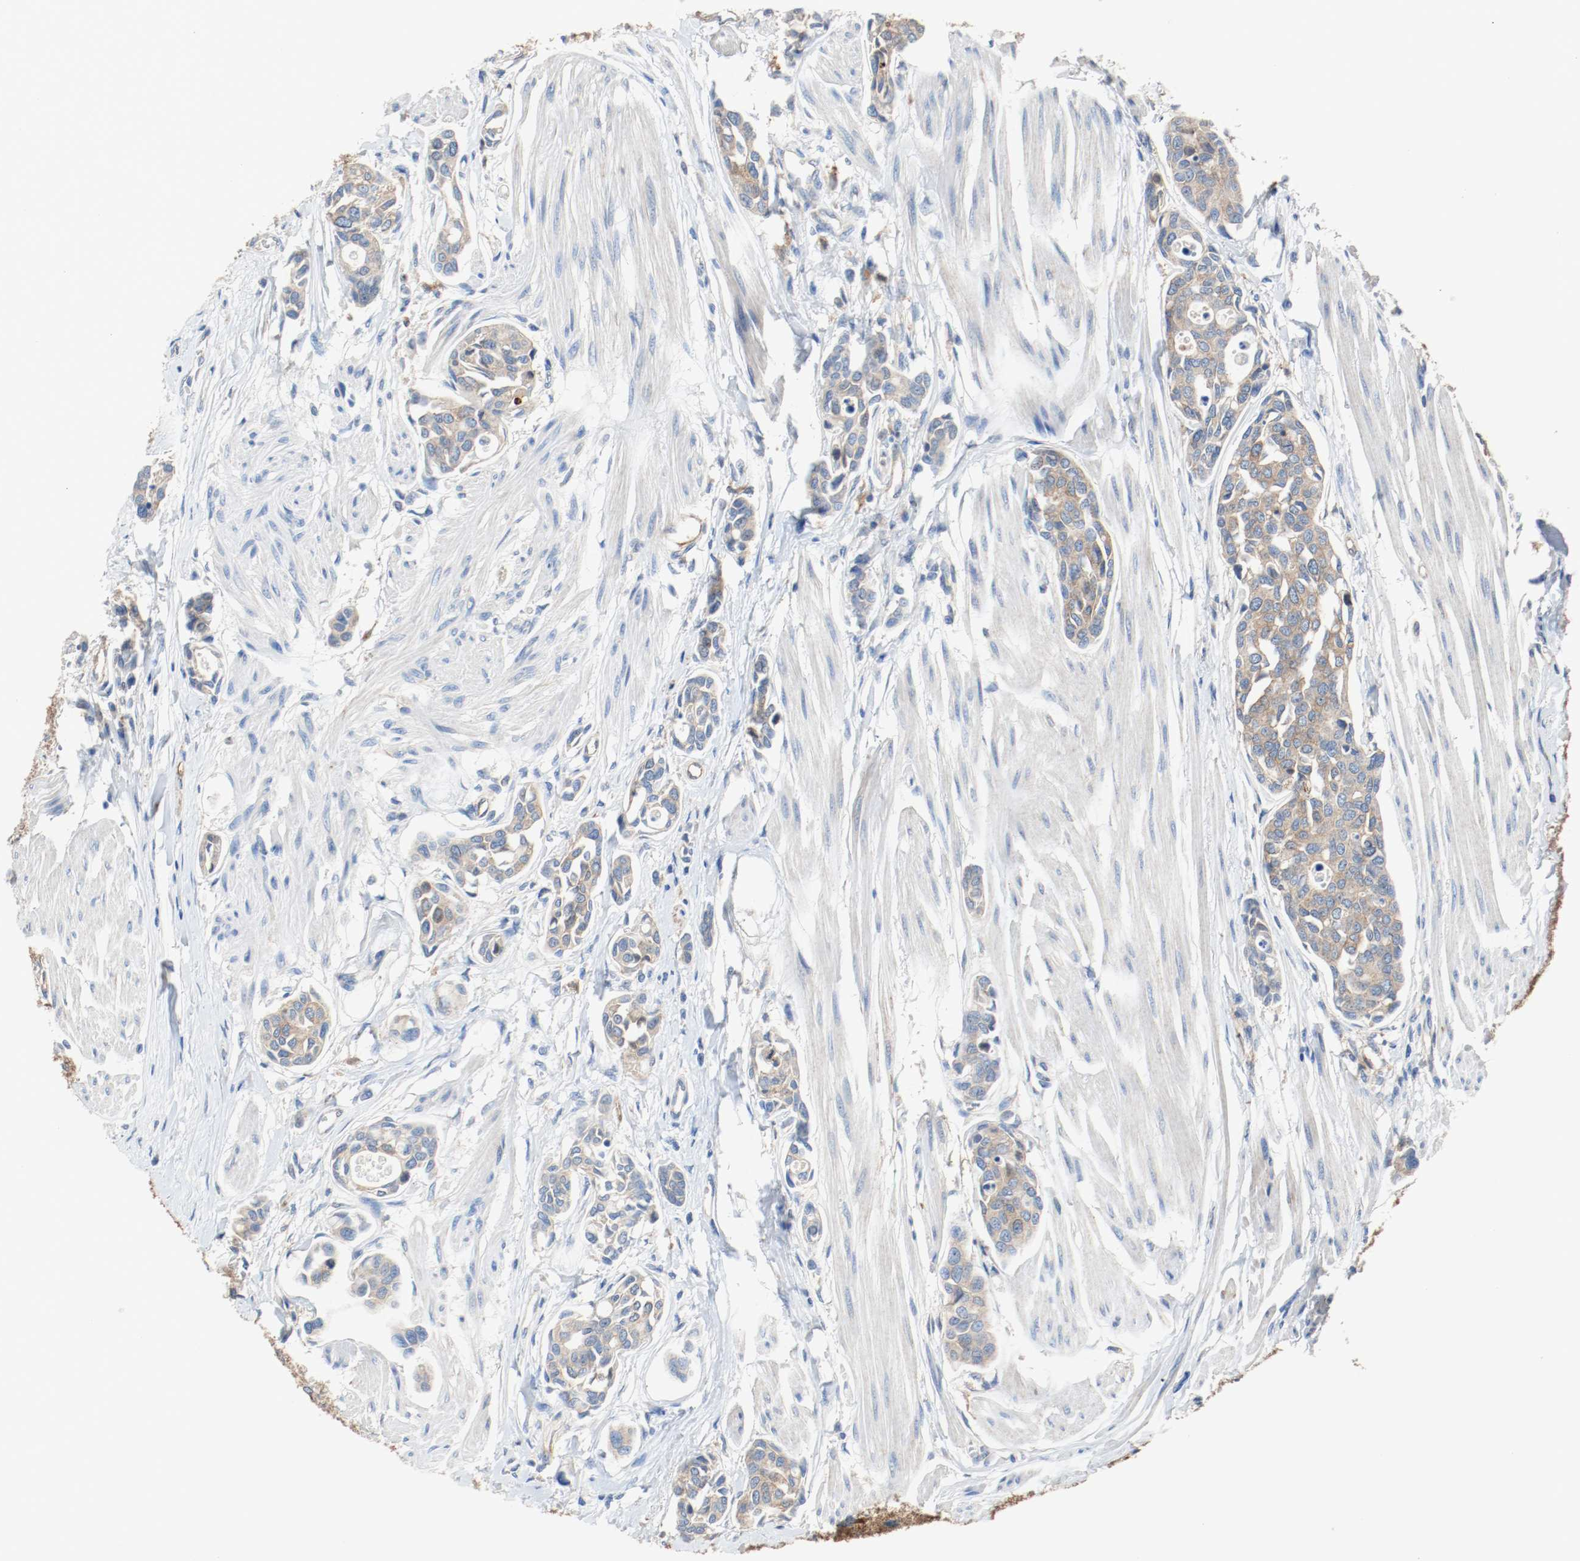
{"staining": {"intensity": "weak", "quantity": ">75%", "location": "cytoplasmic/membranous"}, "tissue": "urothelial cancer", "cell_type": "Tumor cells", "image_type": "cancer", "snomed": [{"axis": "morphology", "description": "Urothelial carcinoma, High grade"}, {"axis": "topography", "description": "Urinary bladder"}], "caption": "Immunohistochemical staining of human urothelial cancer displays low levels of weak cytoplasmic/membranous staining in about >75% of tumor cells.", "gene": "TUBA3D", "patient": {"sex": "male", "age": 78}}